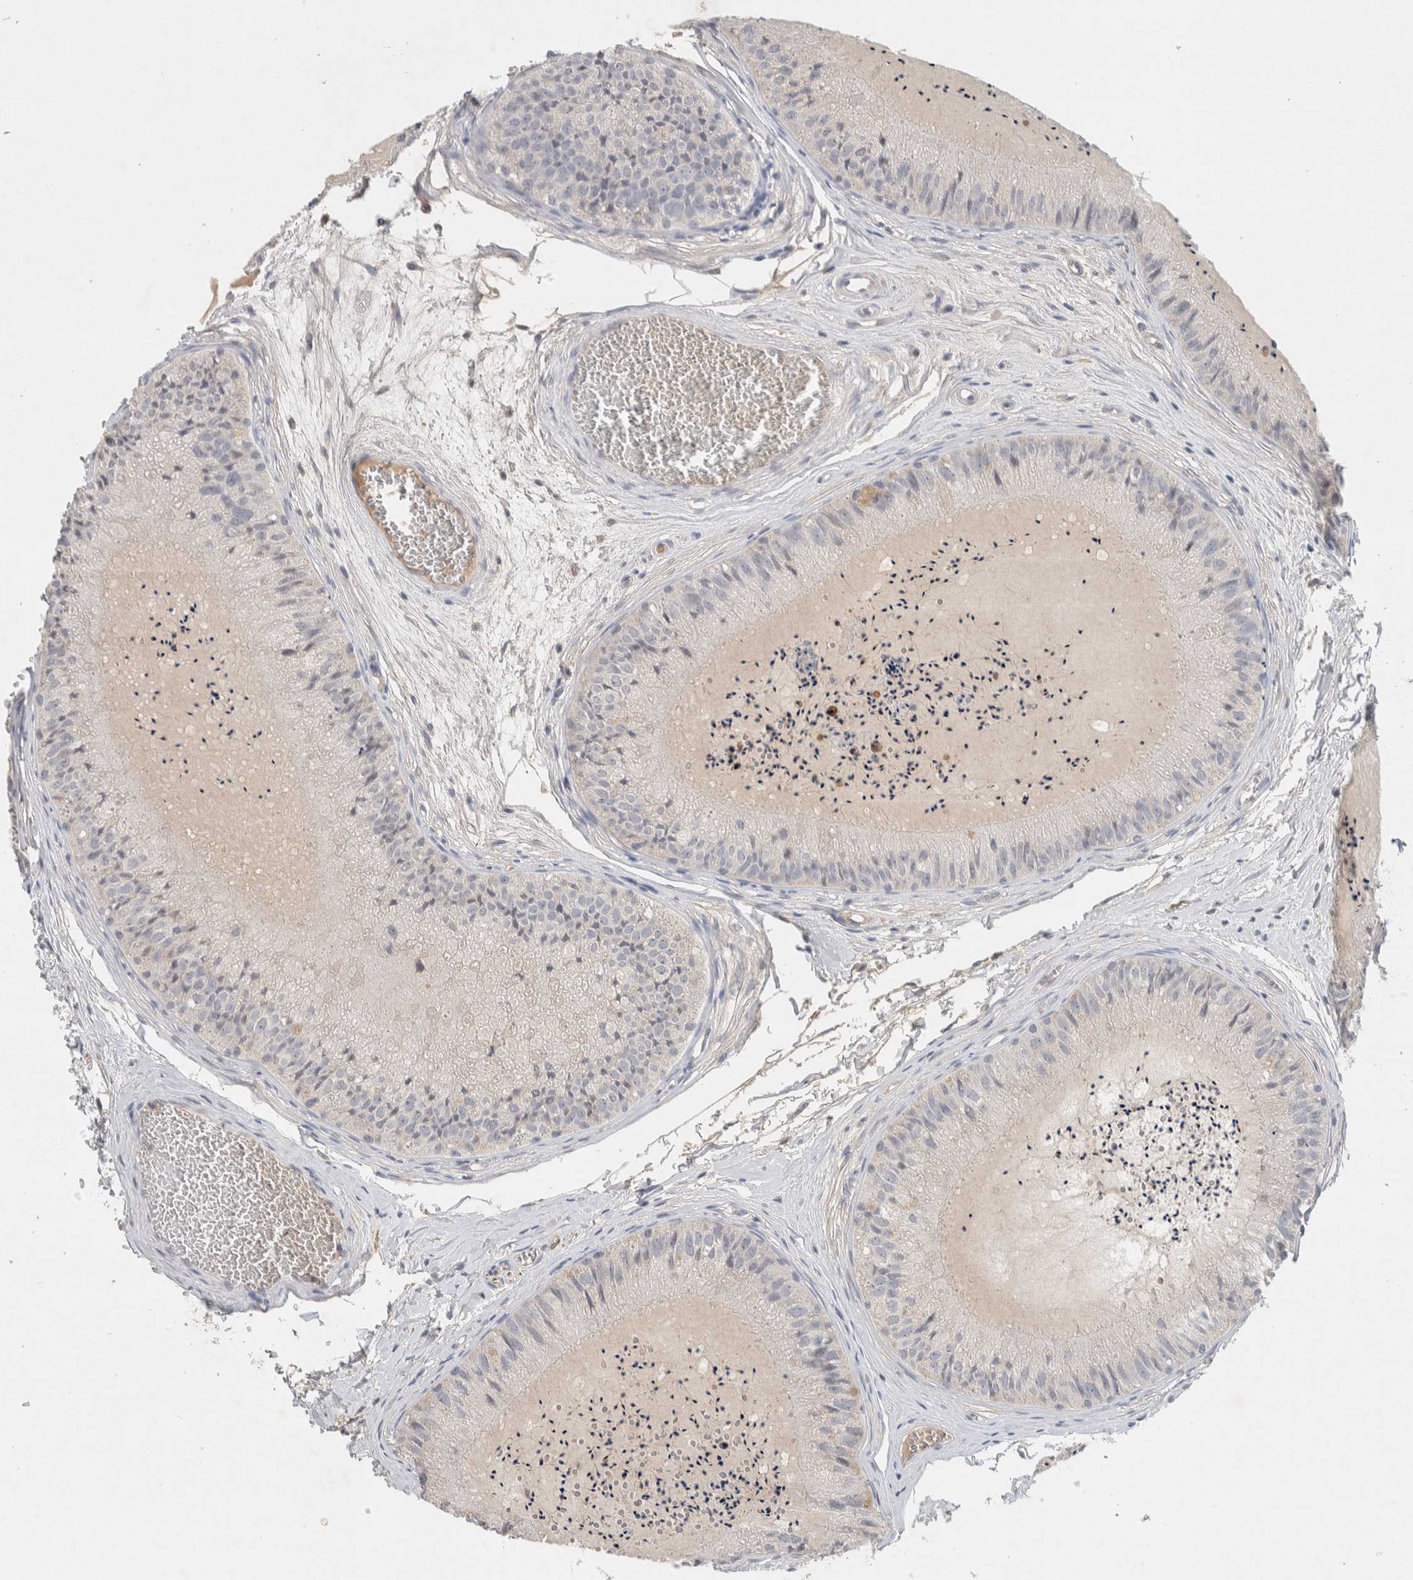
{"staining": {"intensity": "moderate", "quantity": "<25%", "location": "cytoplasmic/membranous"}, "tissue": "epididymis", "cell_type": "Glandular cells", "image_type": "normal", "snomed": [{"axis": "morphology", "description": "Normal tissue, NOS"}, {"axis": "topography", "description": "Epididymis"}], "caption": "This is a histology image of immunohistochemistry staining of unremarkable epididymis, which shows moderate staining in the cytoplasmic/membranous of glandular cells.", "gene": "DEPTOR", "patient": {"sex": "male", "age": 31}}